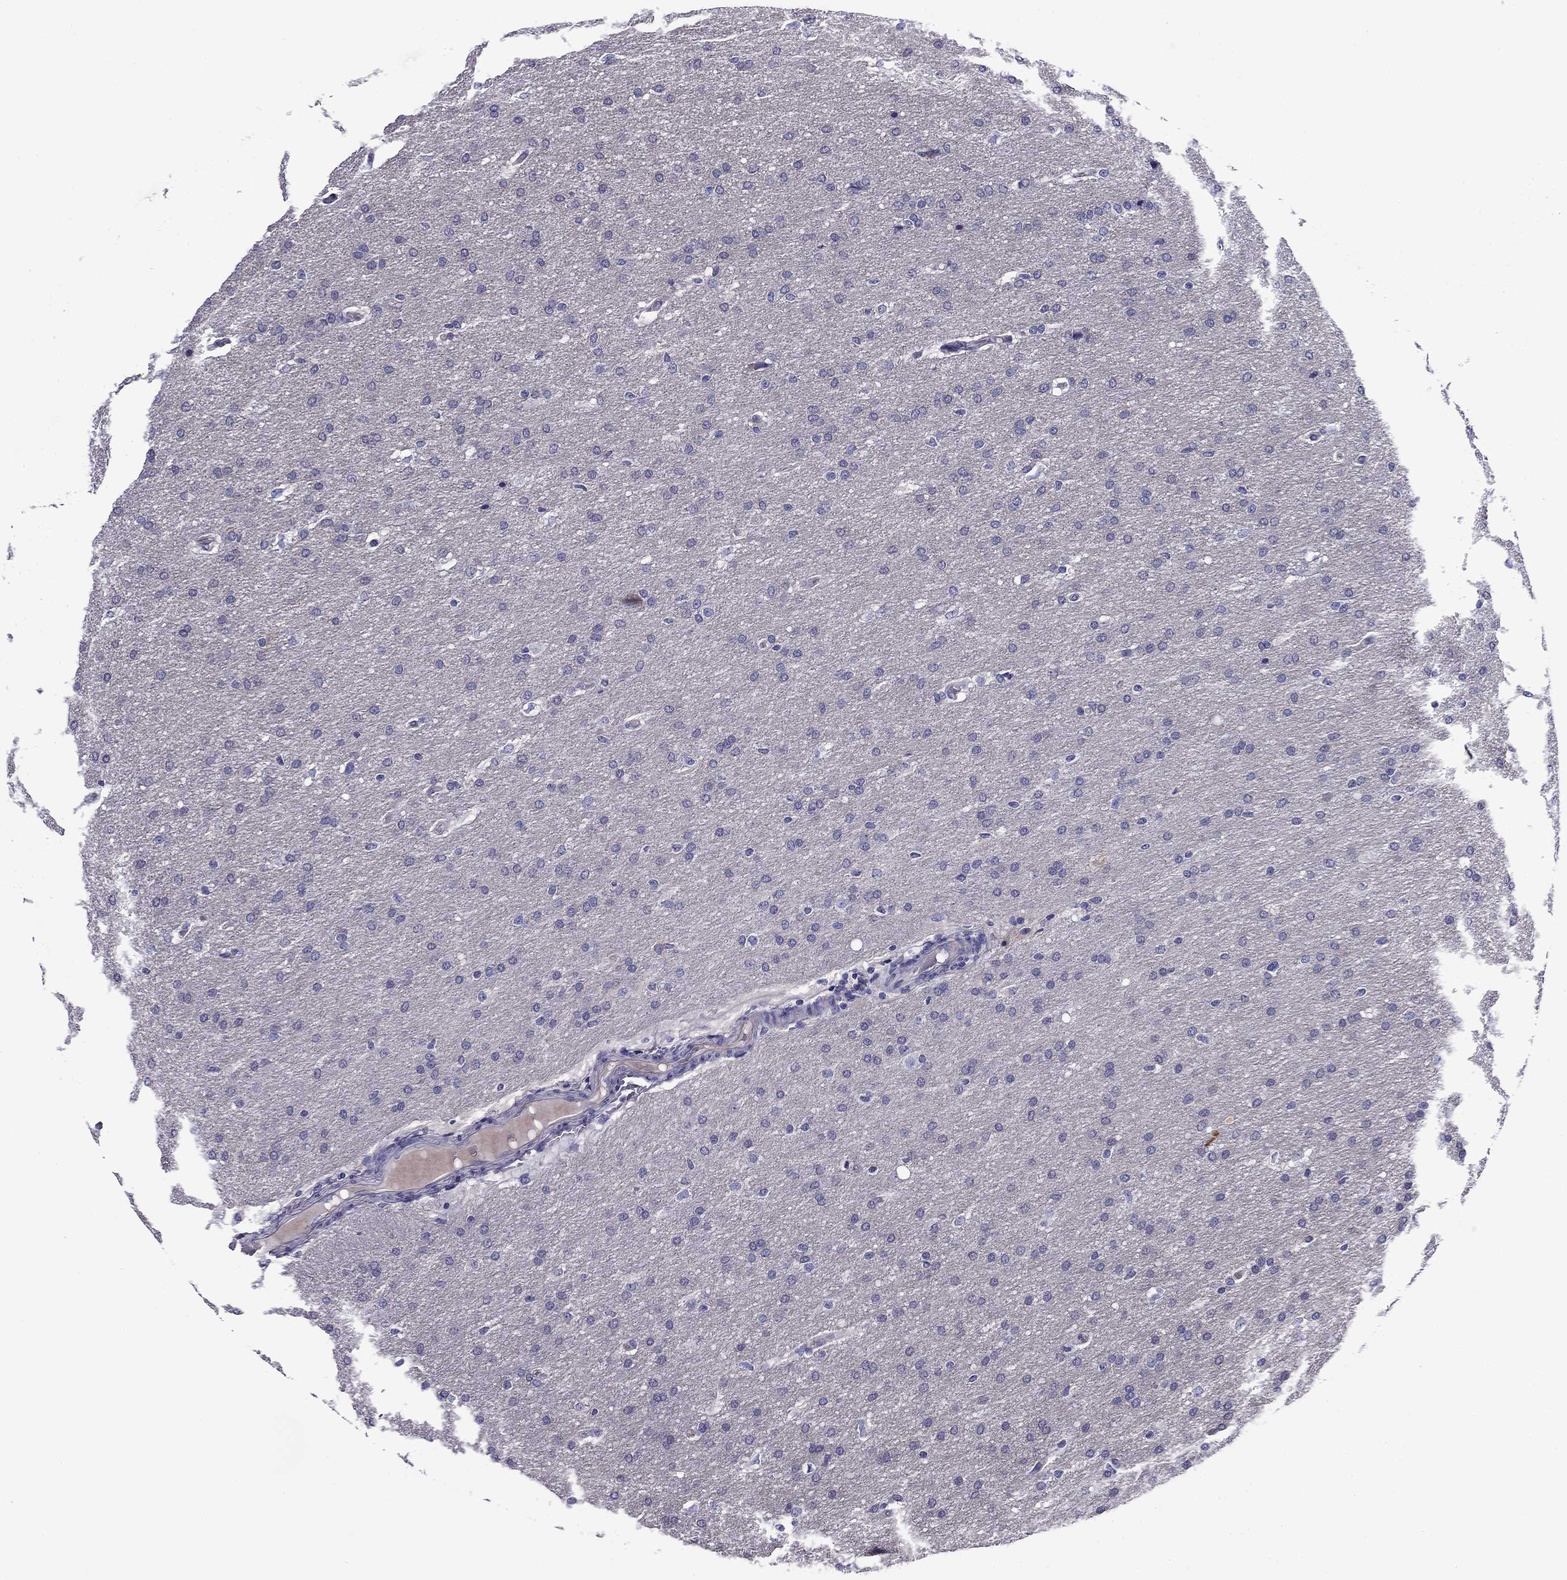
{"staining": {"intensity": "negative", "quantity": "none", "location": "none"}, "tissue": "glioma", "cell_type": "Tumor cells", "image_type": "cancer", "snomed": [{"axis": "morphology", "description": "Glioma, malignant, Low grade"}, {"axis": "topography", "description": "Brain"}], "caption": "The photomicrograph displays no significant expression in tumor cells of low-grade glioma (malignant).", "gene": "FLNC", "patient": {"sex": "female", "age": 37}}